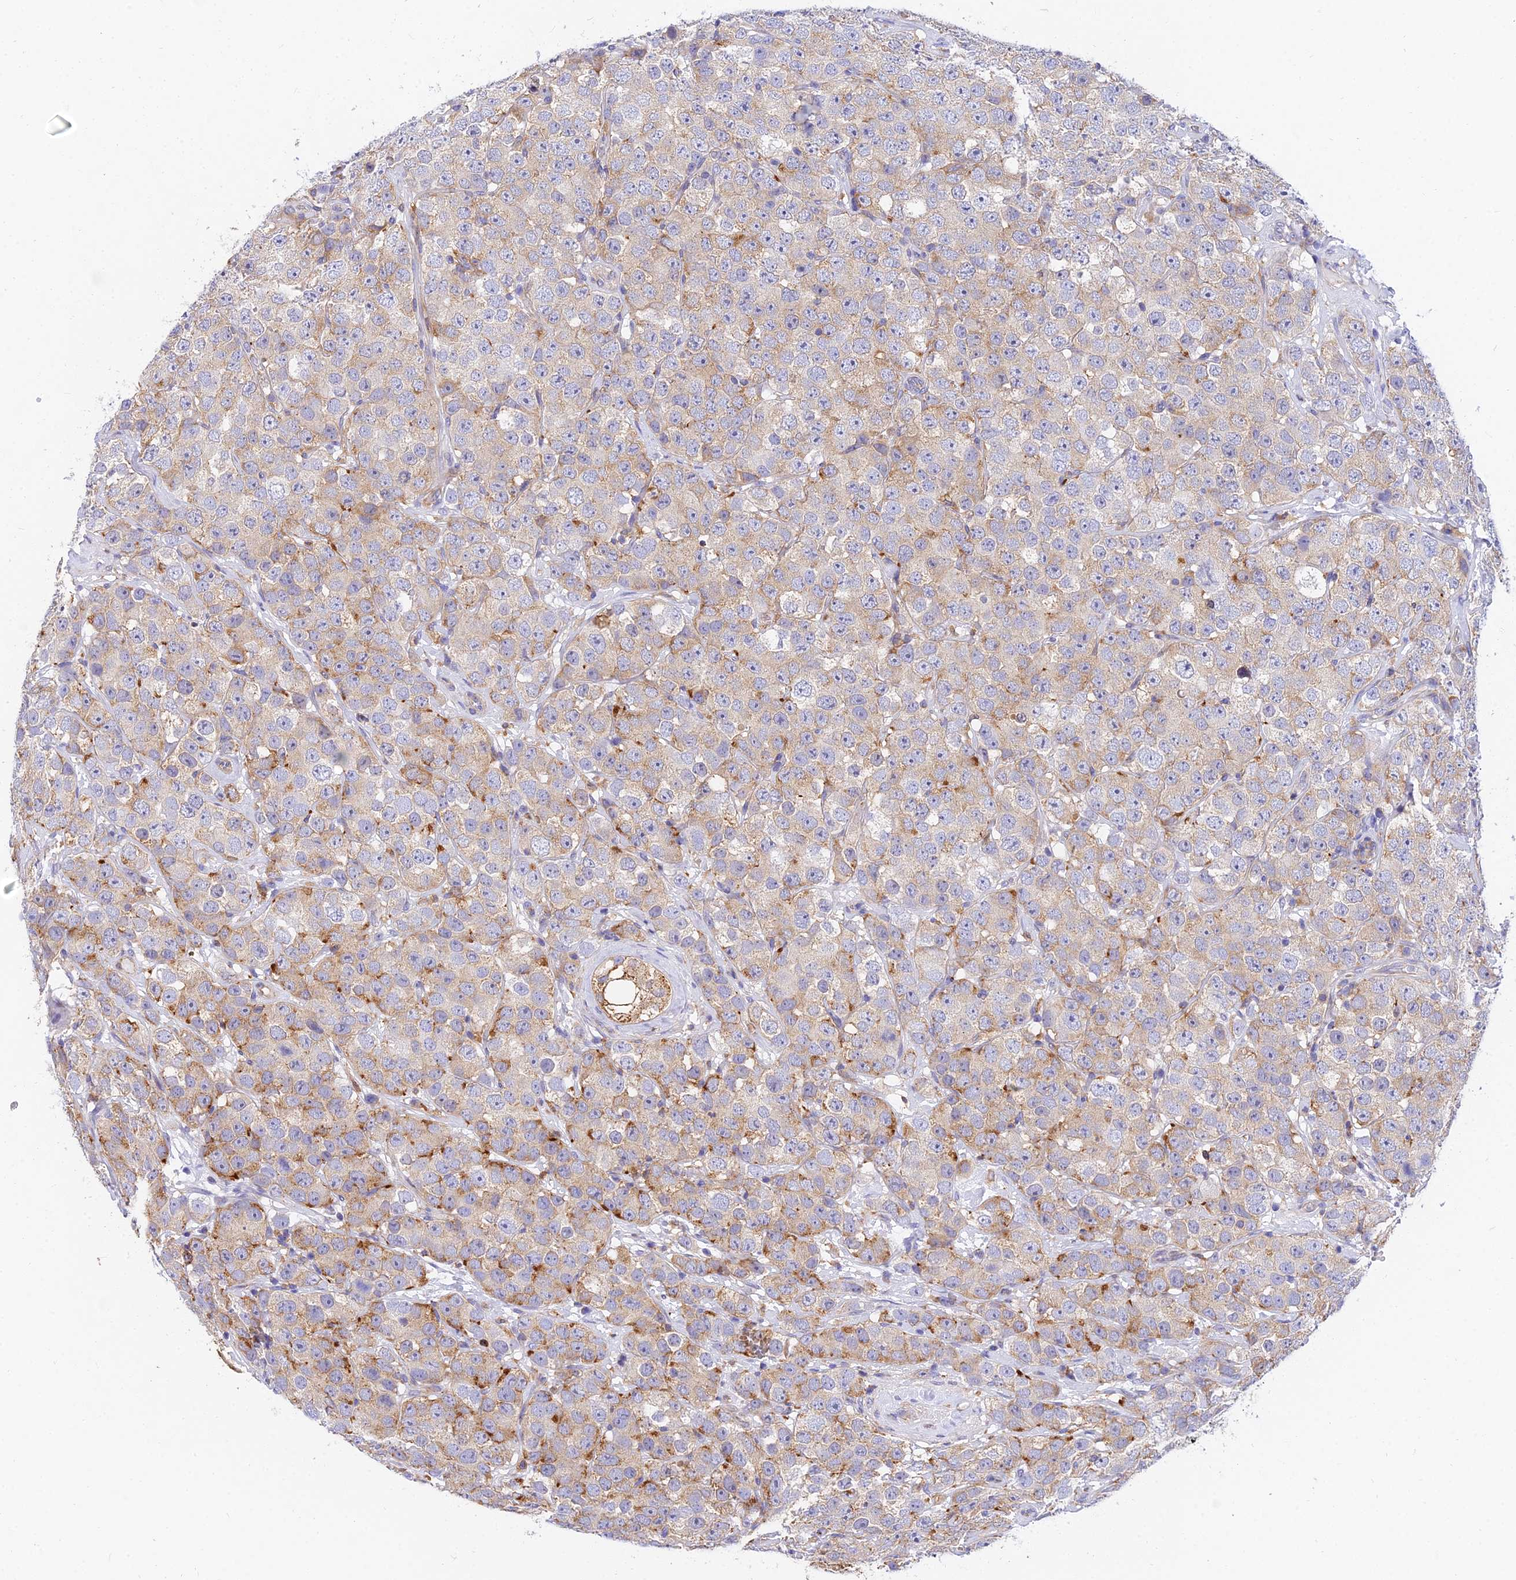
{"staining": {"intensity": "moderate", "quantity": "<25%", "location": "cytoplasmic/membranous"}, "tissue": "testis cancer", "cell_type": "Tumor cells", "image_type": "cancer", "snomed": [{"axis": "morphology", "description": "Seminoma, NOS"}, {"axis": "topography", "description": "Testis"}], "caption": "A micrograph showing moderate cytoplasmic/membranous positivity in approximately <25% of tumor cells in testis seminoma, as visualized by brown immunohistochemical staining.", "gene": "ARL8B", "patient": {"sex": "male", "age": 28}}